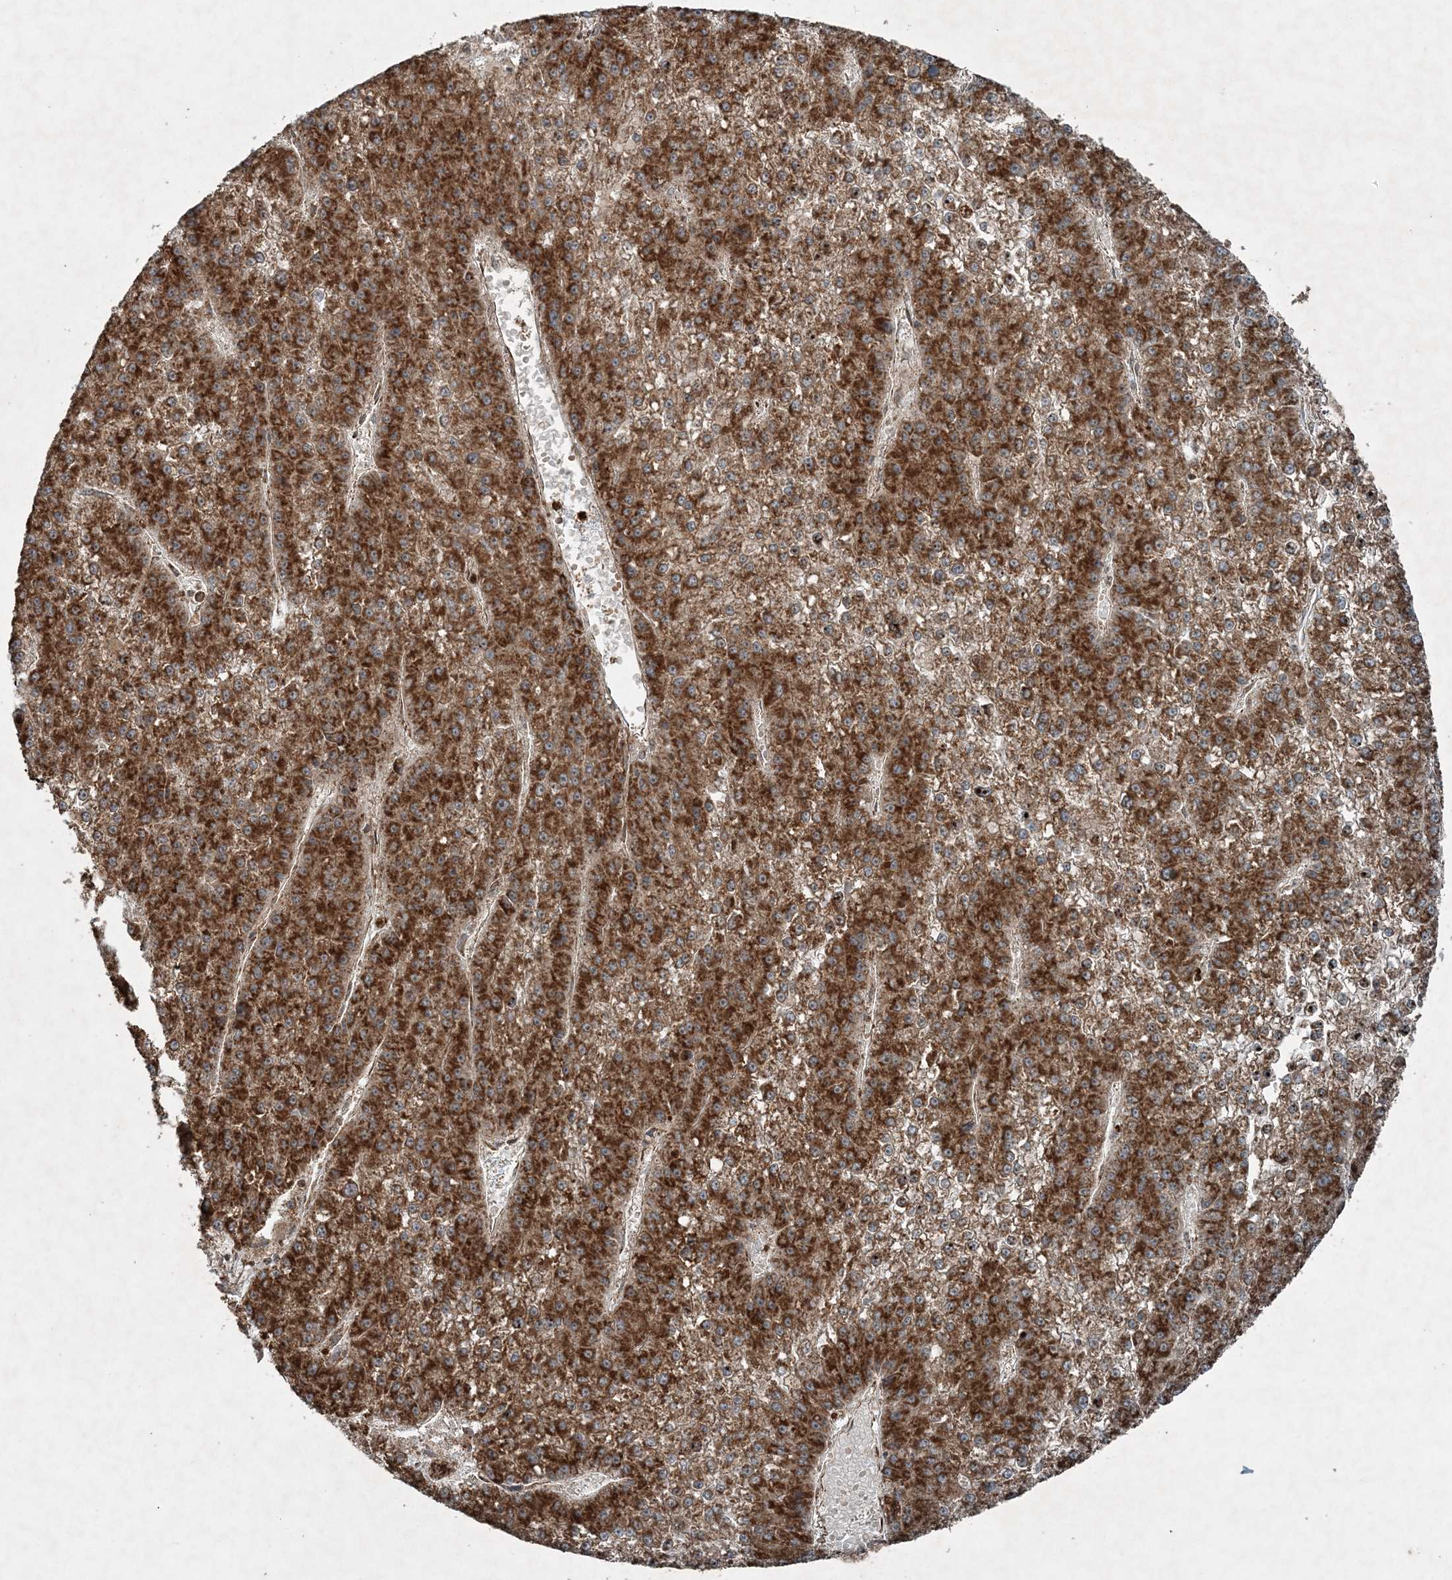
{"staining": {"intensity": "strong", "quantity": ">75%", "location": "cytoplasmic/membranous"}, "tissue": "liver cancer", "cell_type": "Tumor cells", "image_type": "cancer", "snomed": [{"axis": "morphology", "description": "Carcinoma, Hepatocellular, NOS"}, {"axis": "topography", "description": "Liver"}], "caption": "About >75% of tumor cells in liver cancer reveal strong cytoplasmic/membranous protein positivity as visualized by brown immunohistochemical staining.", "gene": "COPS7B", "patient": {"sex": "female", "age": 73}}